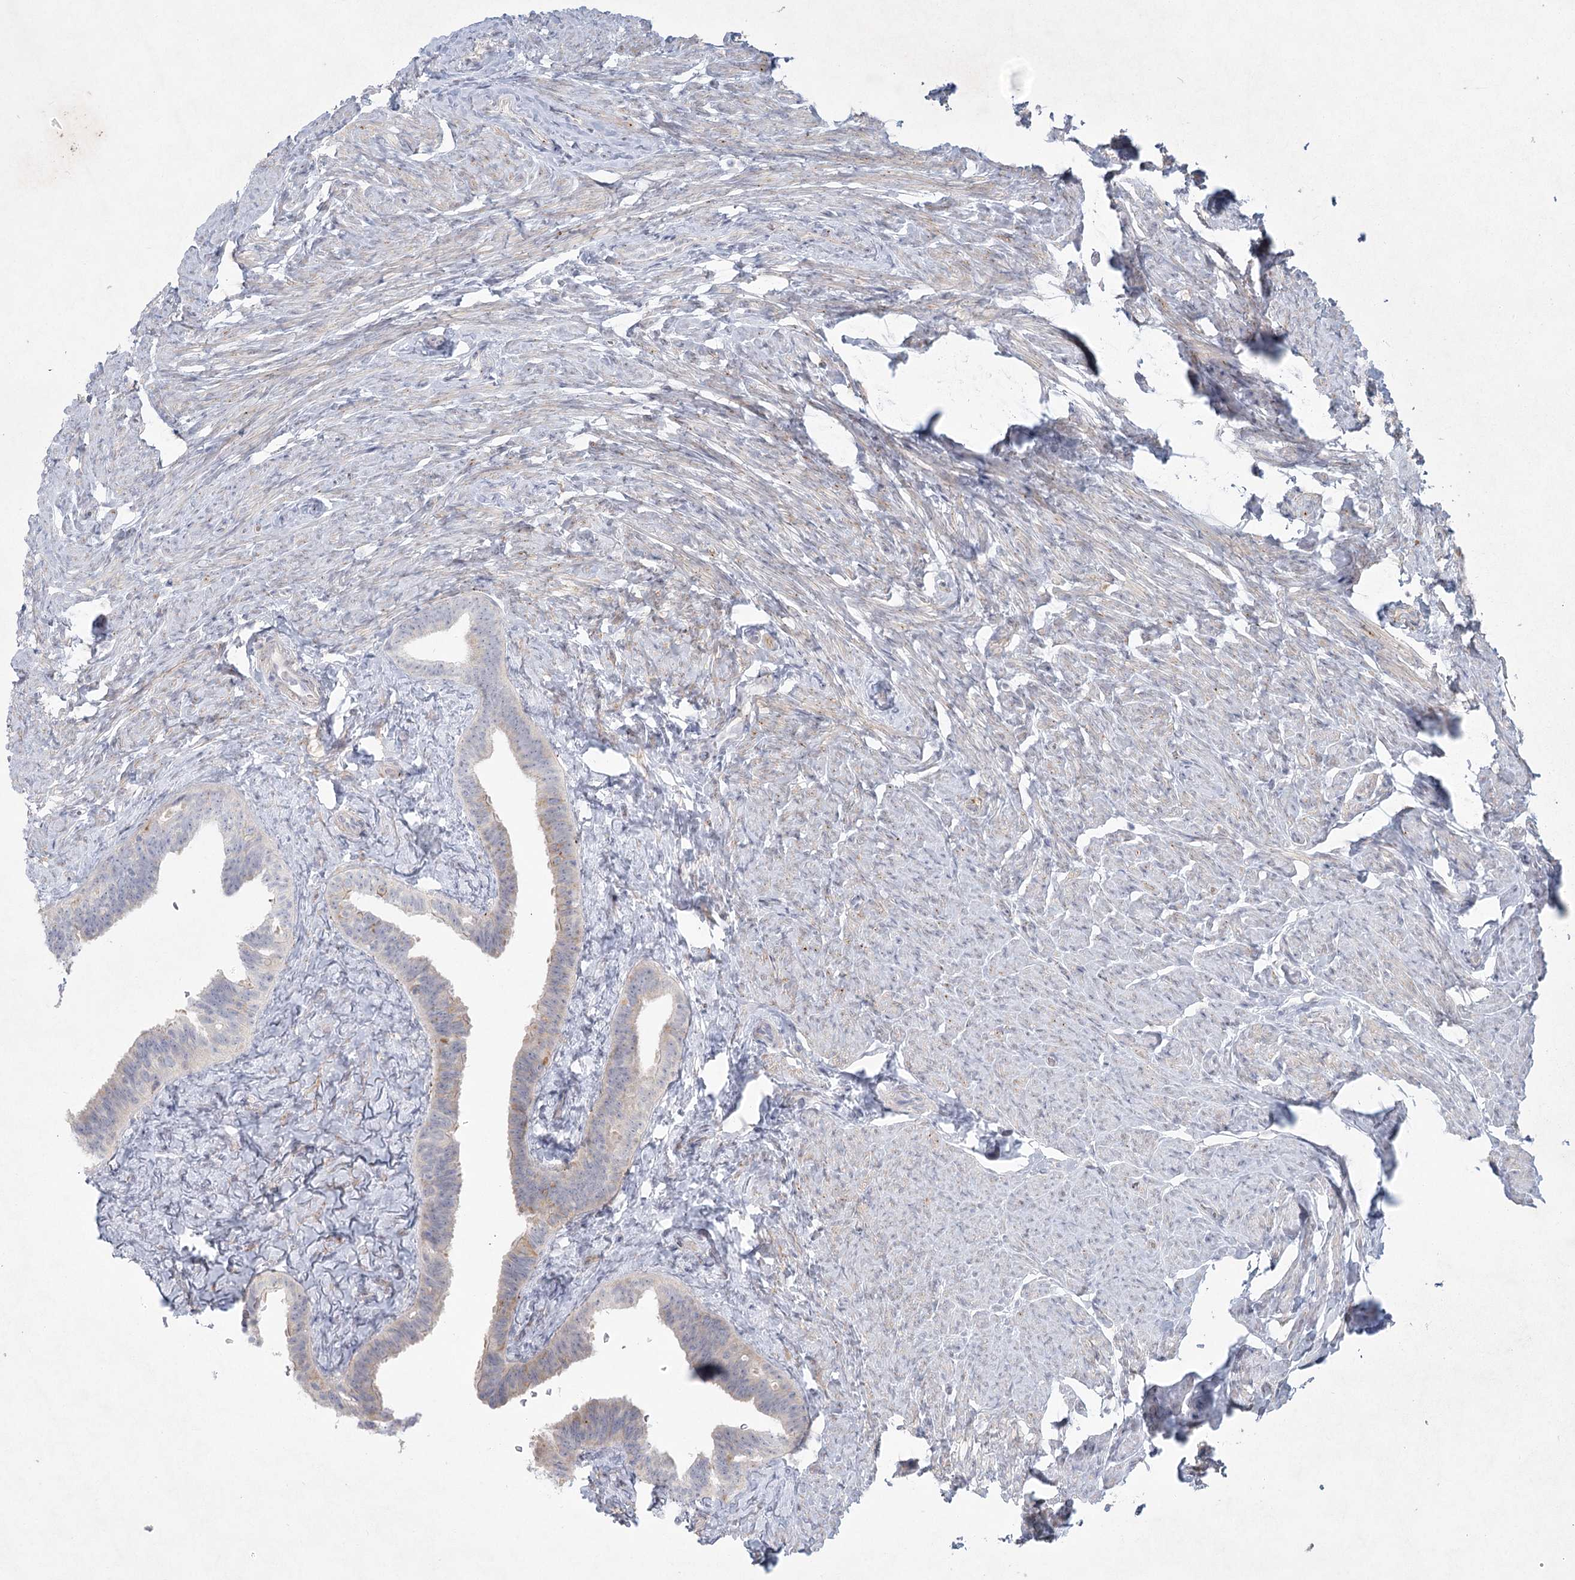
{"staining": {"intensity": "weak", "quantity": "25%-75%", "location": "cytoplasmic/membranous"}, "tissue": "fallopian tube", "cell_type": "Glandular cells", "image_type": "normal", "snomed": [{"axis": "morphology", "description": "Normal tissue, NOS"}, {"axis": "topography", "description": "Fallopian tube"}], "caption": "IHC (DAB) staining of unremarkable human fallopian tube shows weak cytoplasmic/membranous protein expression in about 25%-75% of glandular cells. The protein of interest is stained brown, and the nuclei are stained in blue (DAB (3,3'-diaminobenzidine) IHC with brightfield microscopy, high magnification).", "gene": "FAM110C", "patient": {"sex": "female", "age": 39}}